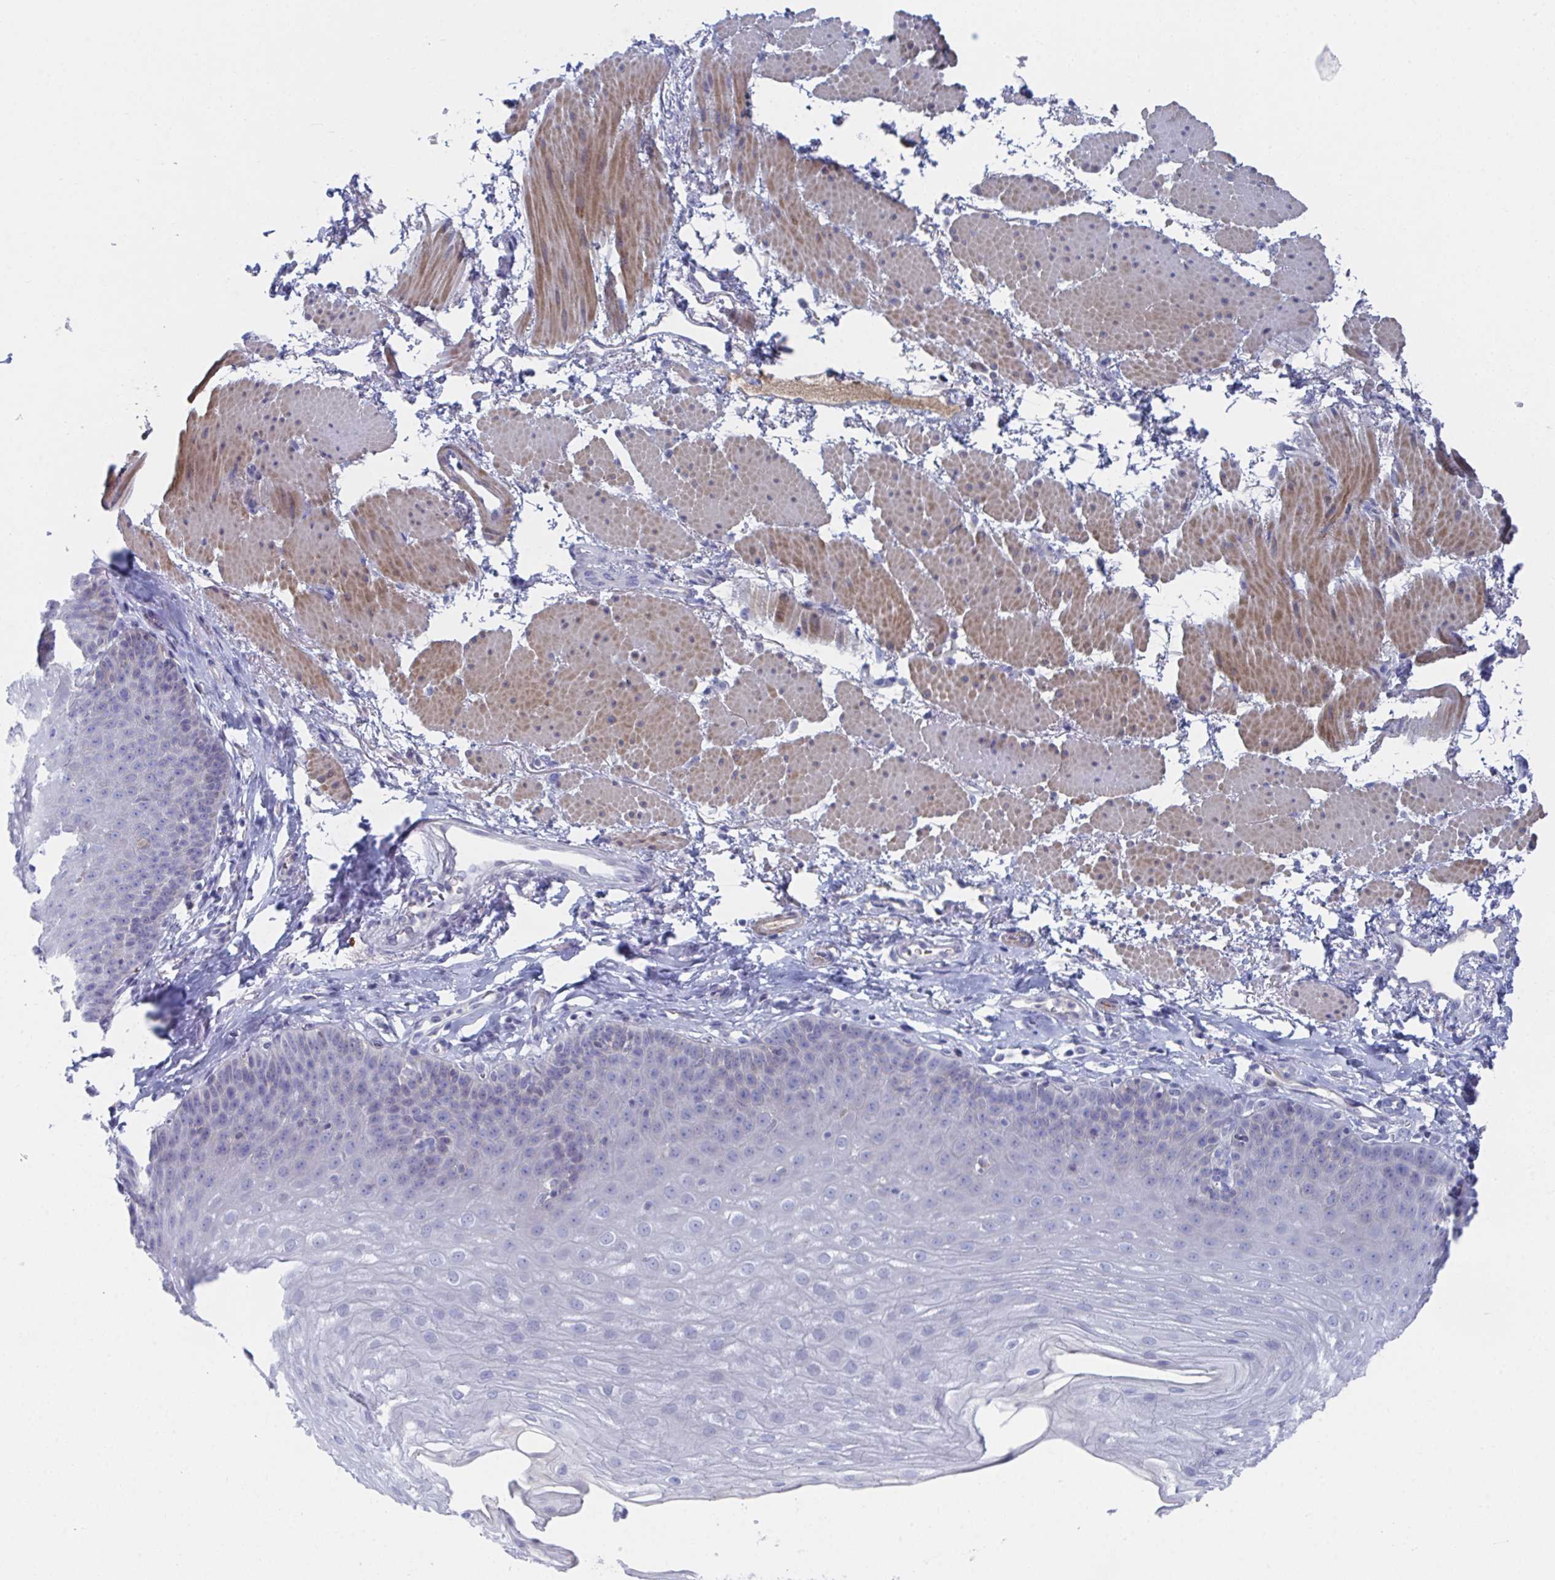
{"staining": {"intensity": "weak", "quantity": "<25%", "location": "cytoplasmic/membranous"}, "tissue": "esophagus", "cell_type": "Squamous epithelial cells", "image_type": "normal", "snomed": [{"axis": "morphology", "description": "Normal tissue, NOS"}, {"axis": "topography", "description": "Esophagus"}], "caption": "Squamous epithelial cells show no significant protein staining in benign esophagus. Brightfield microscopy of immunohistochemistry stained with DAB (3,3'-diaminobenzidine) (brown) and hematoxylin (blue), captured at high magnification.", "gene": "TNFAIP6", "patient": {"sex": "female", "age": 81}}